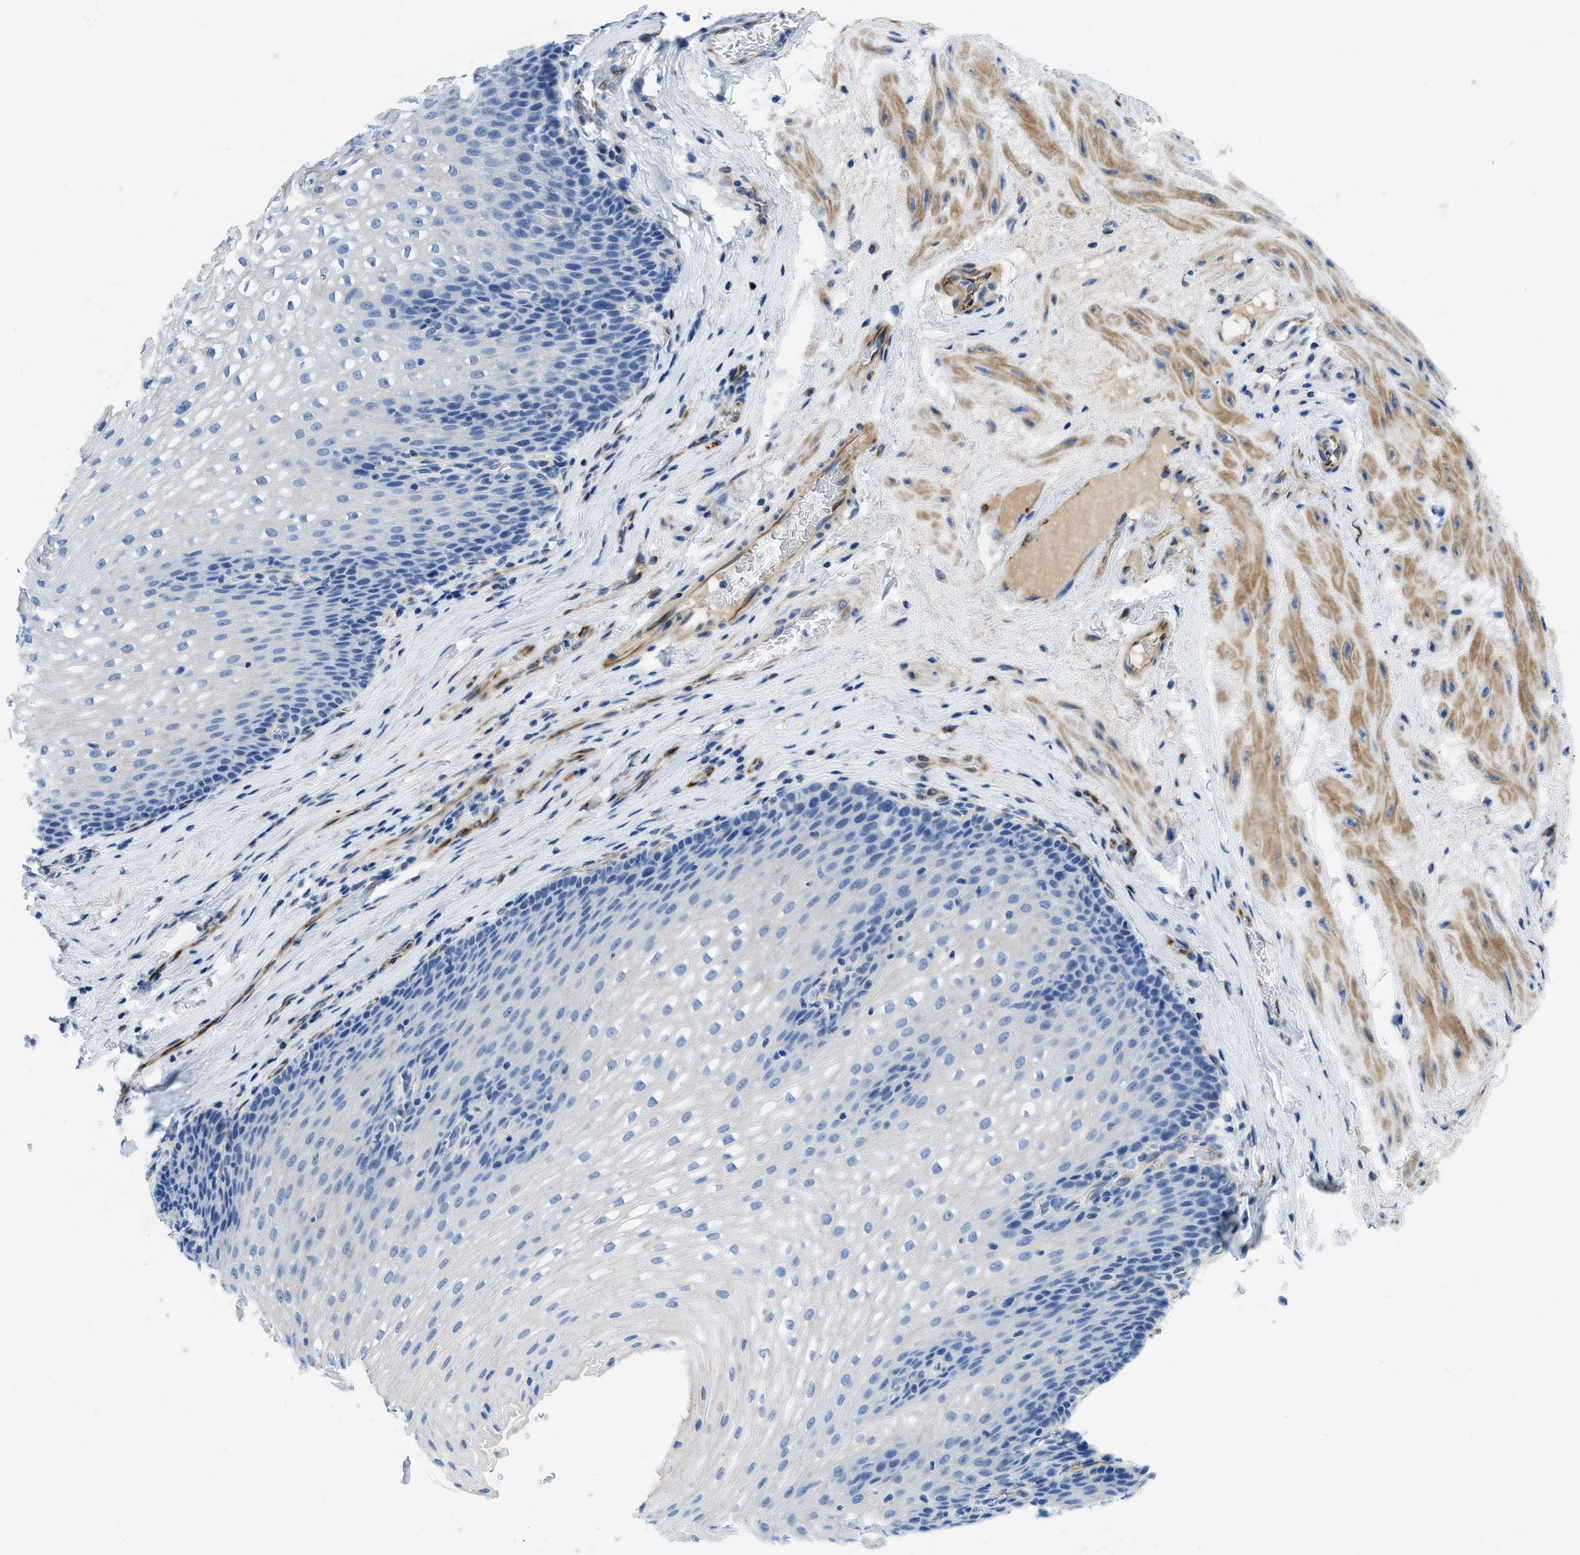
{"staining": {"intensity": "negative", "quantity": "none", "location": "none"}, "tissue": "esophagus", "cell_type": "Squamous epithelial cells", "image_type": "normal", "snomed": [{"axis": "morphology", "description": "Normal tissue, NOS"}, {"axis": "topography", "description": "Esophagus"}], "caption": "Squamous epithelial cells show no significant protein positivity in unremarkable esophagus.", "gene": "XCR1", "patient": {"sex": "male", "age": 48}}